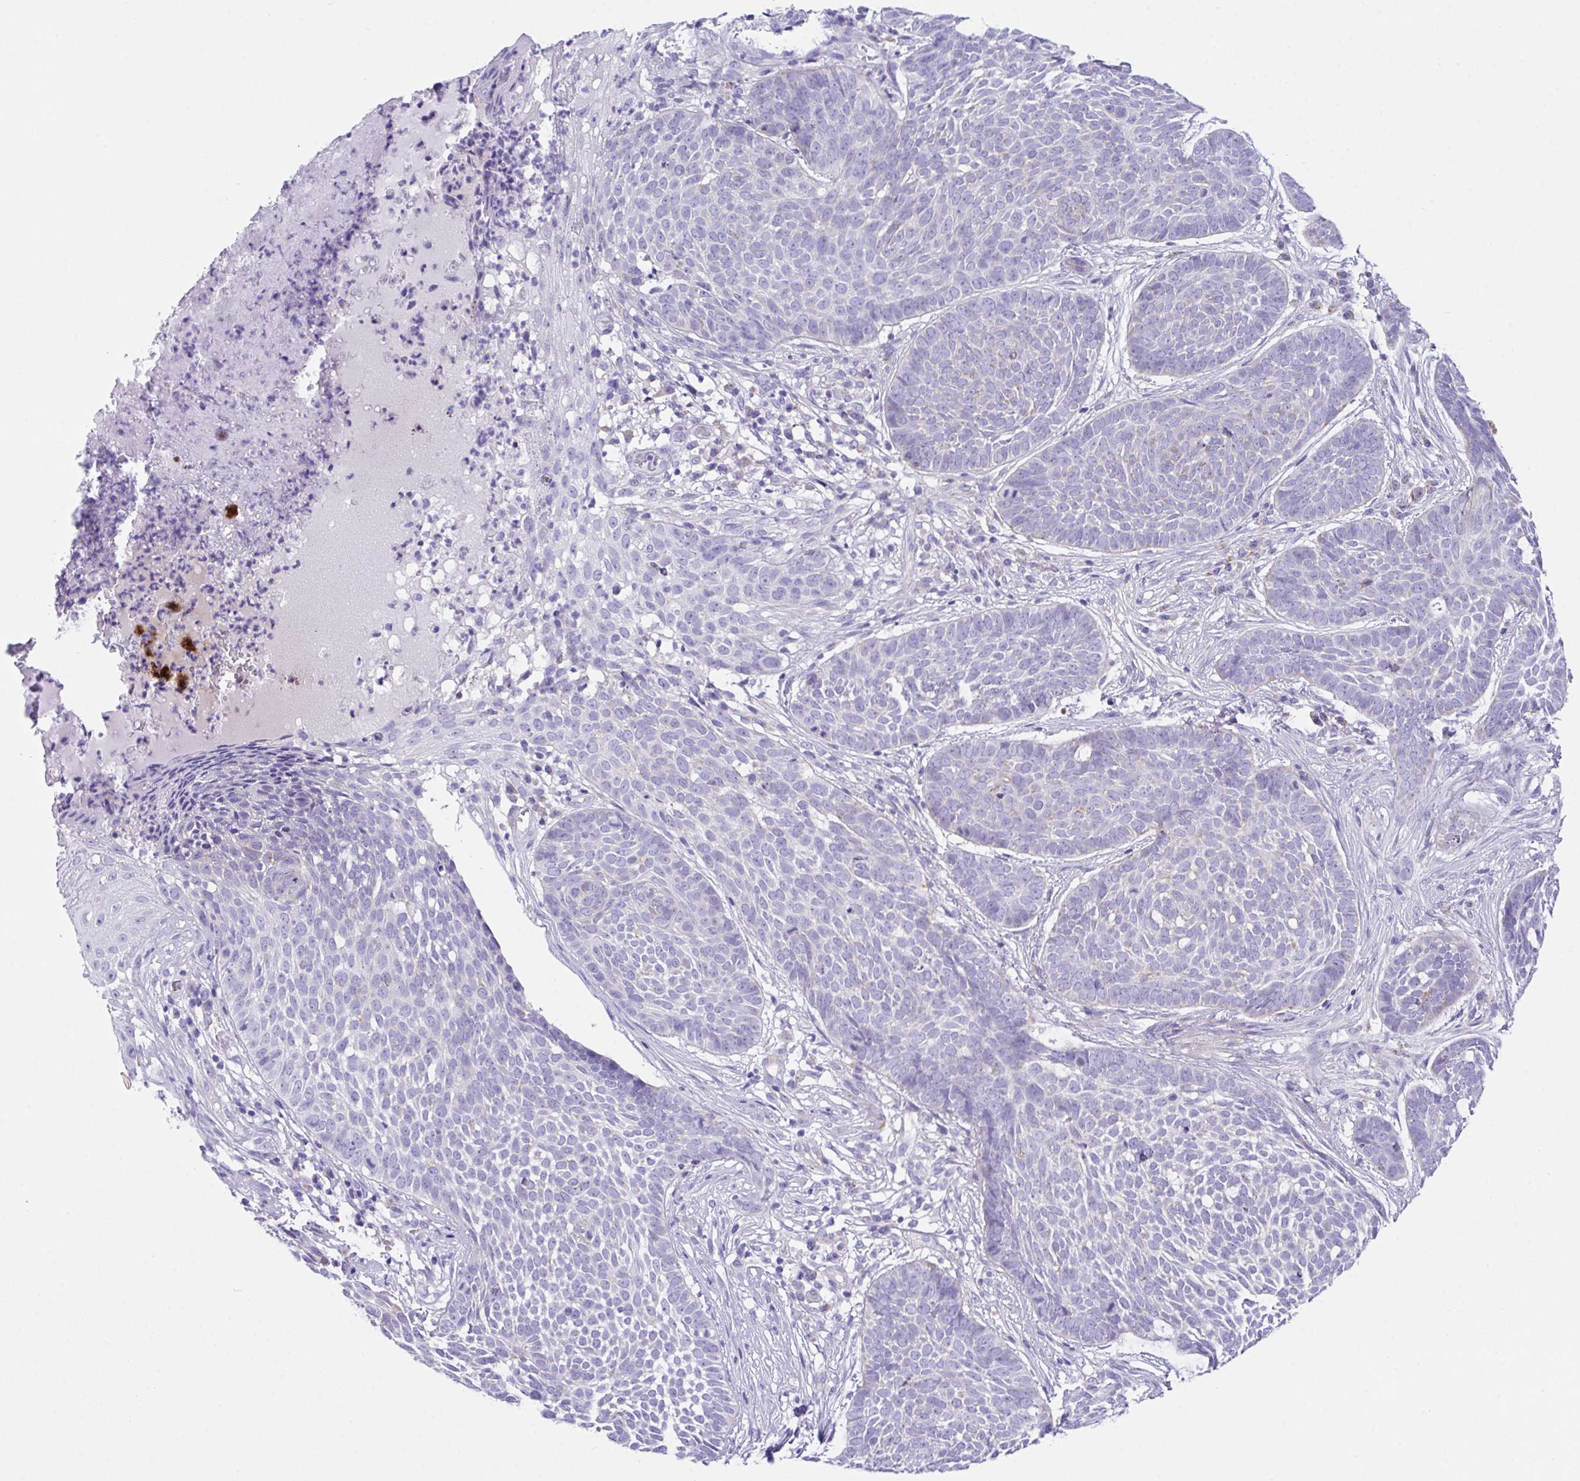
{"staining": {"intensity": "negative", "quantity": "none", "location": "none"}, "tissue": "skin cancer", "cell_type": "Tumor cells", "image_type": "cancer", "snomed": [{"axis": "morphology", "description": "Basal cell carcinoma"}, {"axis": "topography", "description": "Skin"}], "caption": "Skin basal cell carcinoma was stained to show a protein in brown. There is no significant positivity in tumor cells. (Immunohistochemistry, brightfield microscopy, high magnification).", "gene": "TMEM106B", "patient": {"sex": "female", "age": 89}}